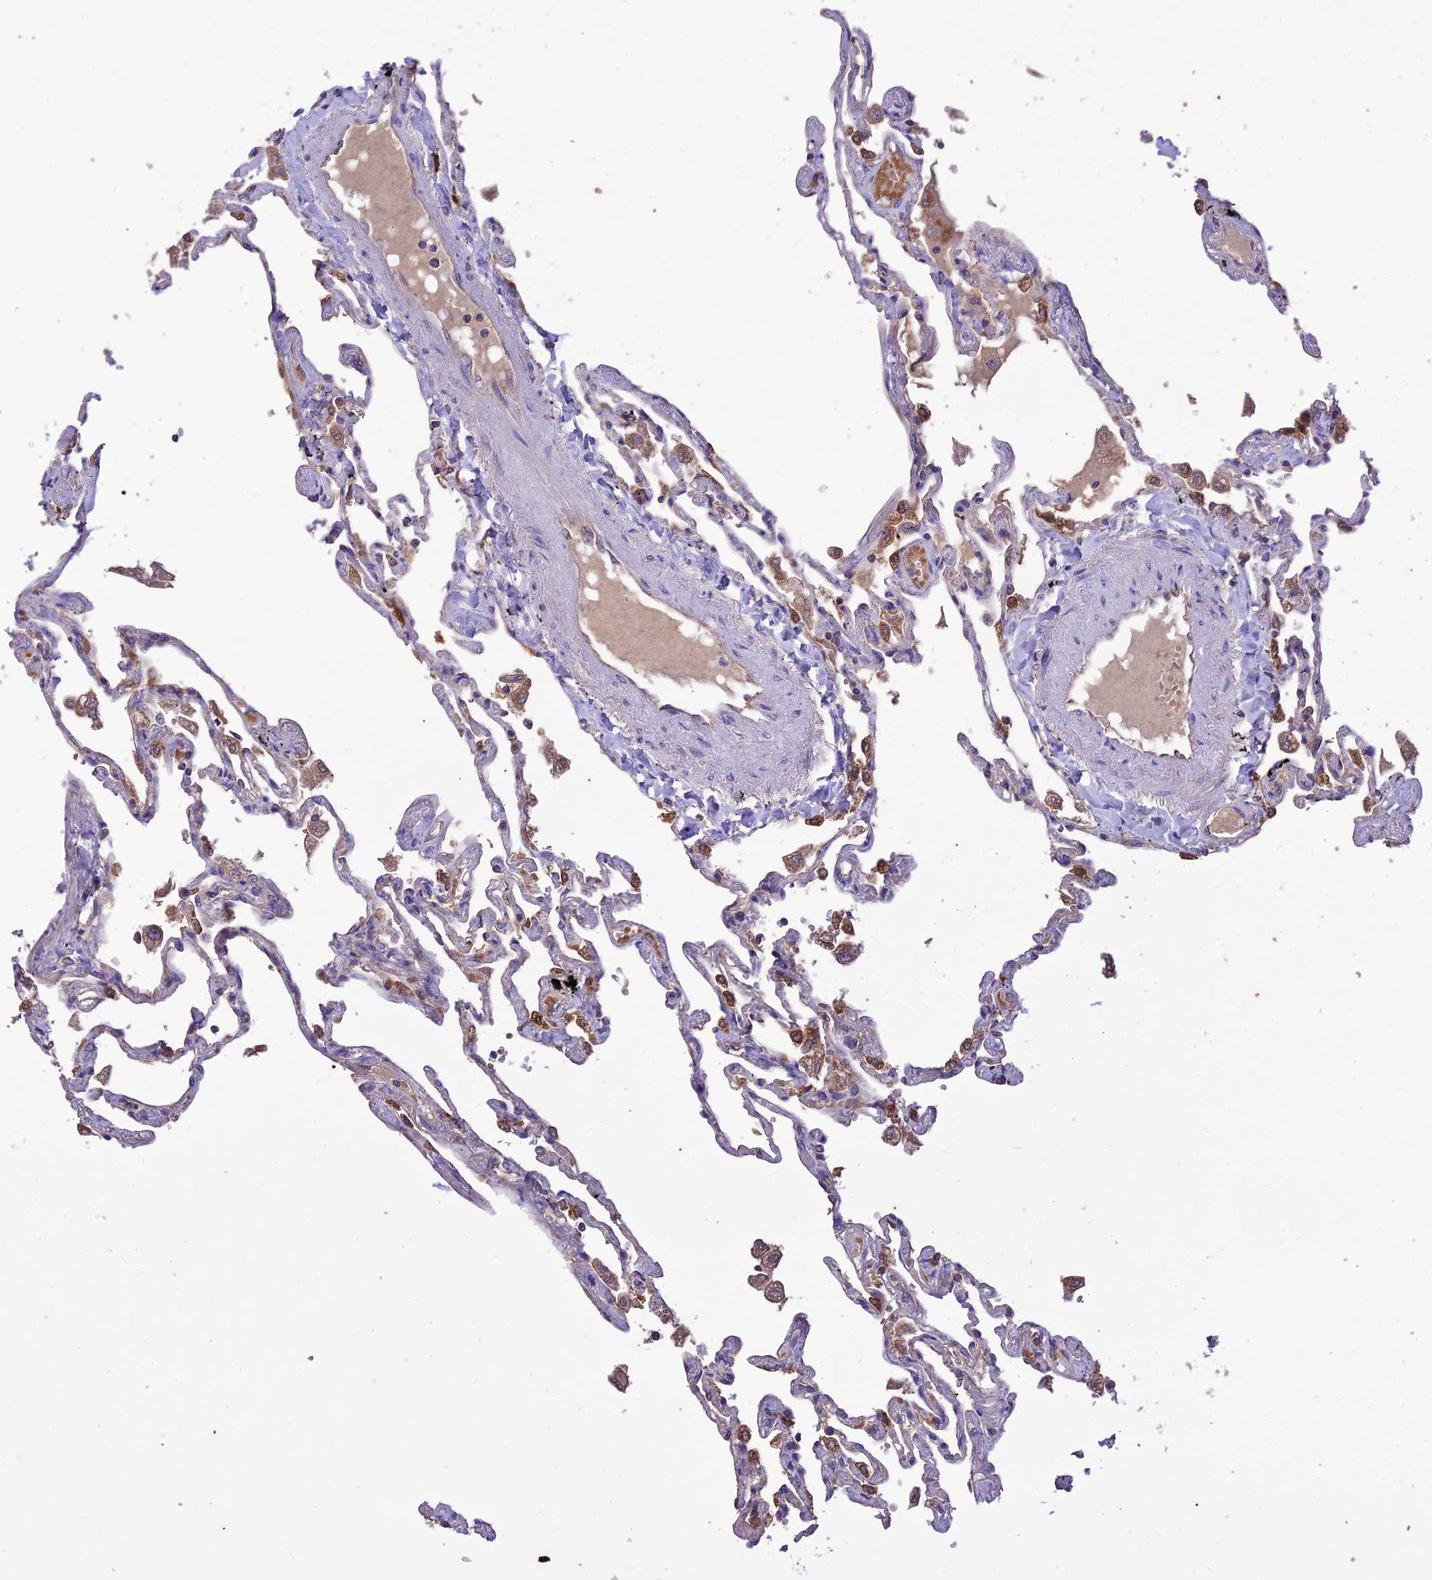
{"staining": {"intensity": "moderate", "quantity": "<25%", "location": "cytoplasmic/membranous"}, "tissue": "lung", "cell_type": "Alveolar cells", "image_type": "normal", "snomed": [{"axis": "morphology", "description": "Normal tissue, NOS"}, {"axis": "topography", "description": "Lung"}], "caption": "Immunohistochemistry (DAB (3,3'-diaminobenzidine)) staining of benign lung shows moderate cytoplasmic/membranous protein staining in about <25% of alveolar cells.", "gene": "NDUFAF1", "patient": {"sex": "female", "age": 67}}